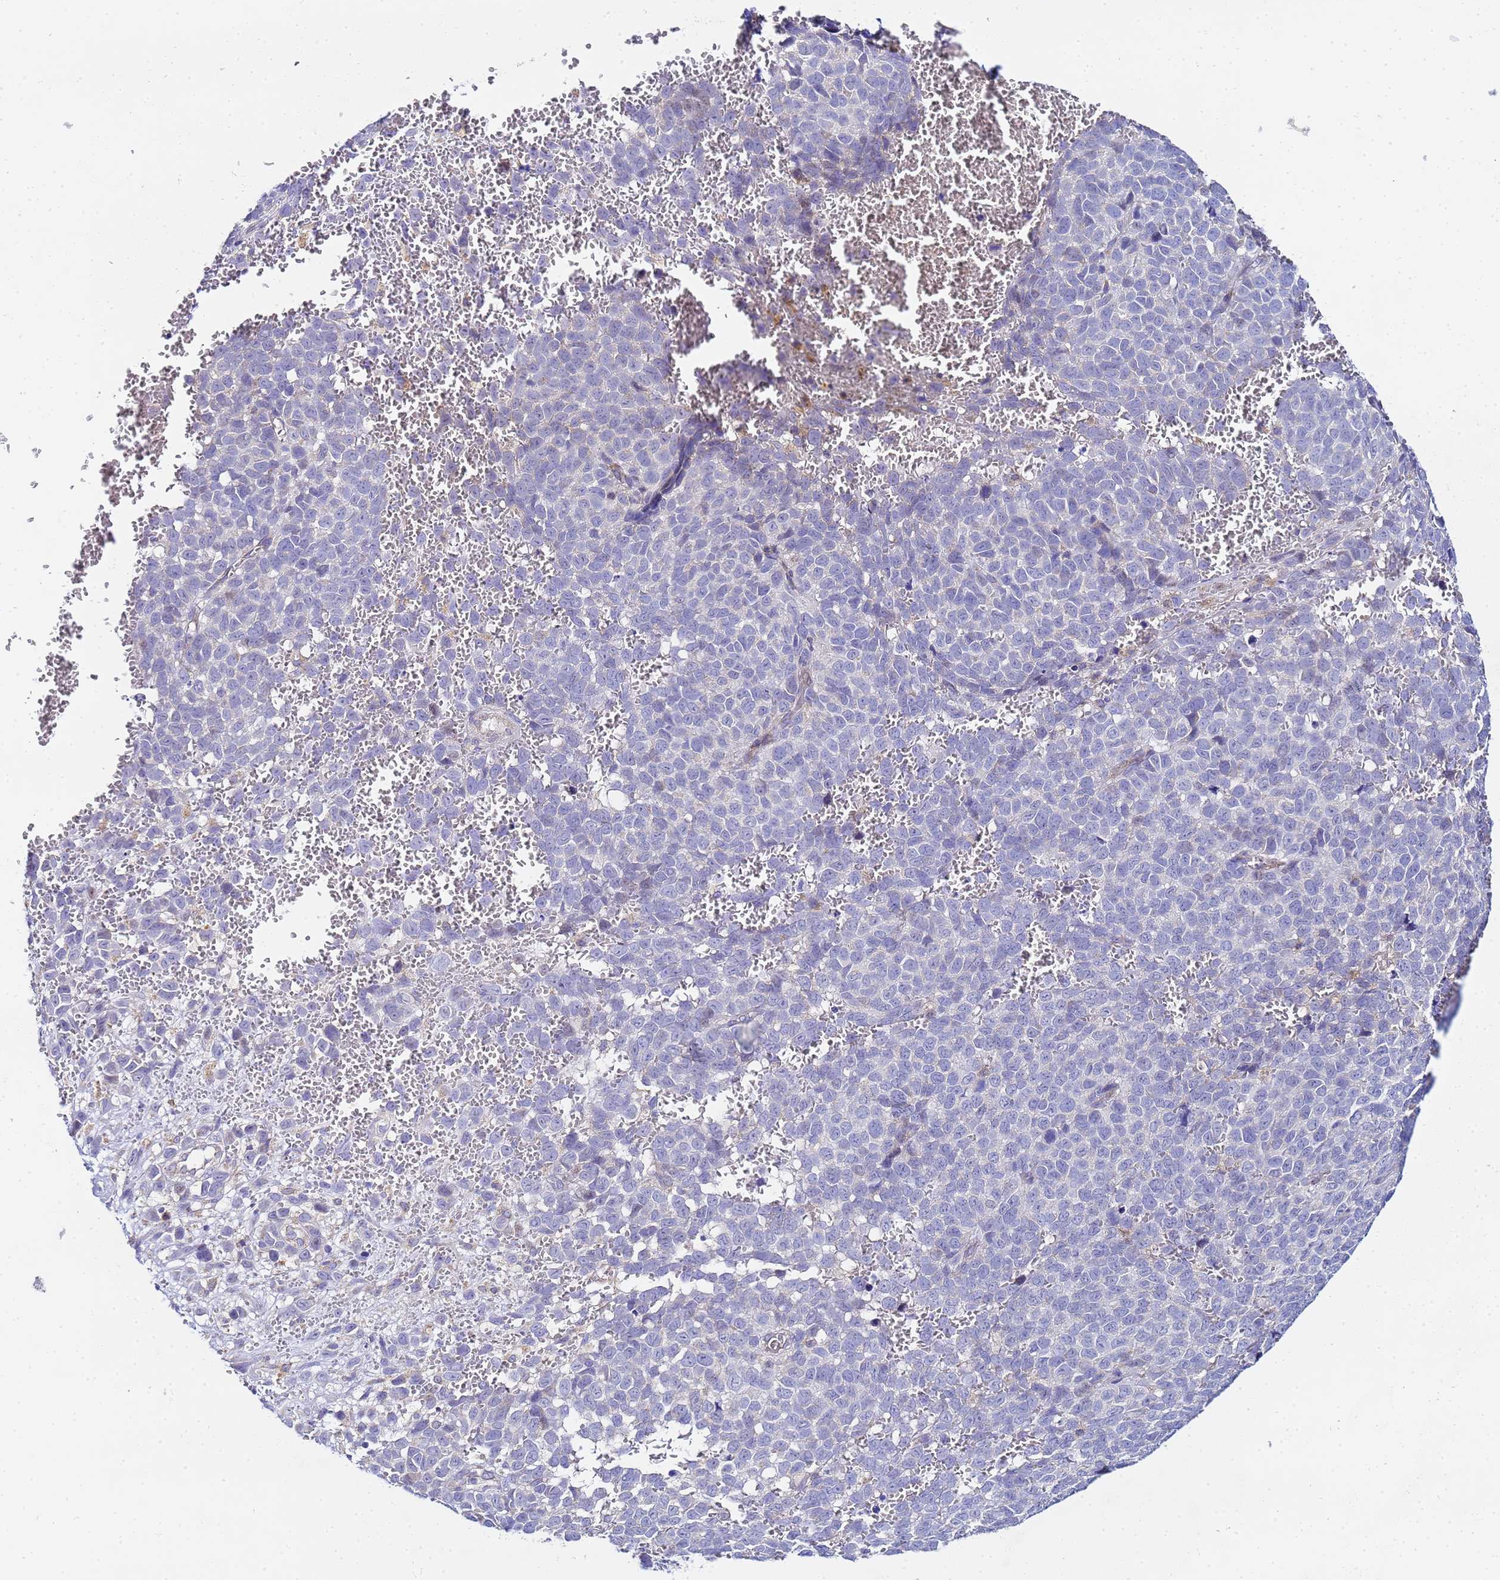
{"staining": {"intensity": "negative", "quantity": "none", "location": "none"}, "tissue": "melanoma", "cell_type": "Tumor cells", "image_type": "cancer", "snomed": [{"axis": "morphology", "description": "Malignant melanoma, NOS"}, {"axis": "topography", "description": "Nose, NOS"}], "caption": "A histopathology image of human melanoma is negative for staining in tumor cells.", "gene": "FAHD2A", "patient": {"sex": "female", "age": 48}}